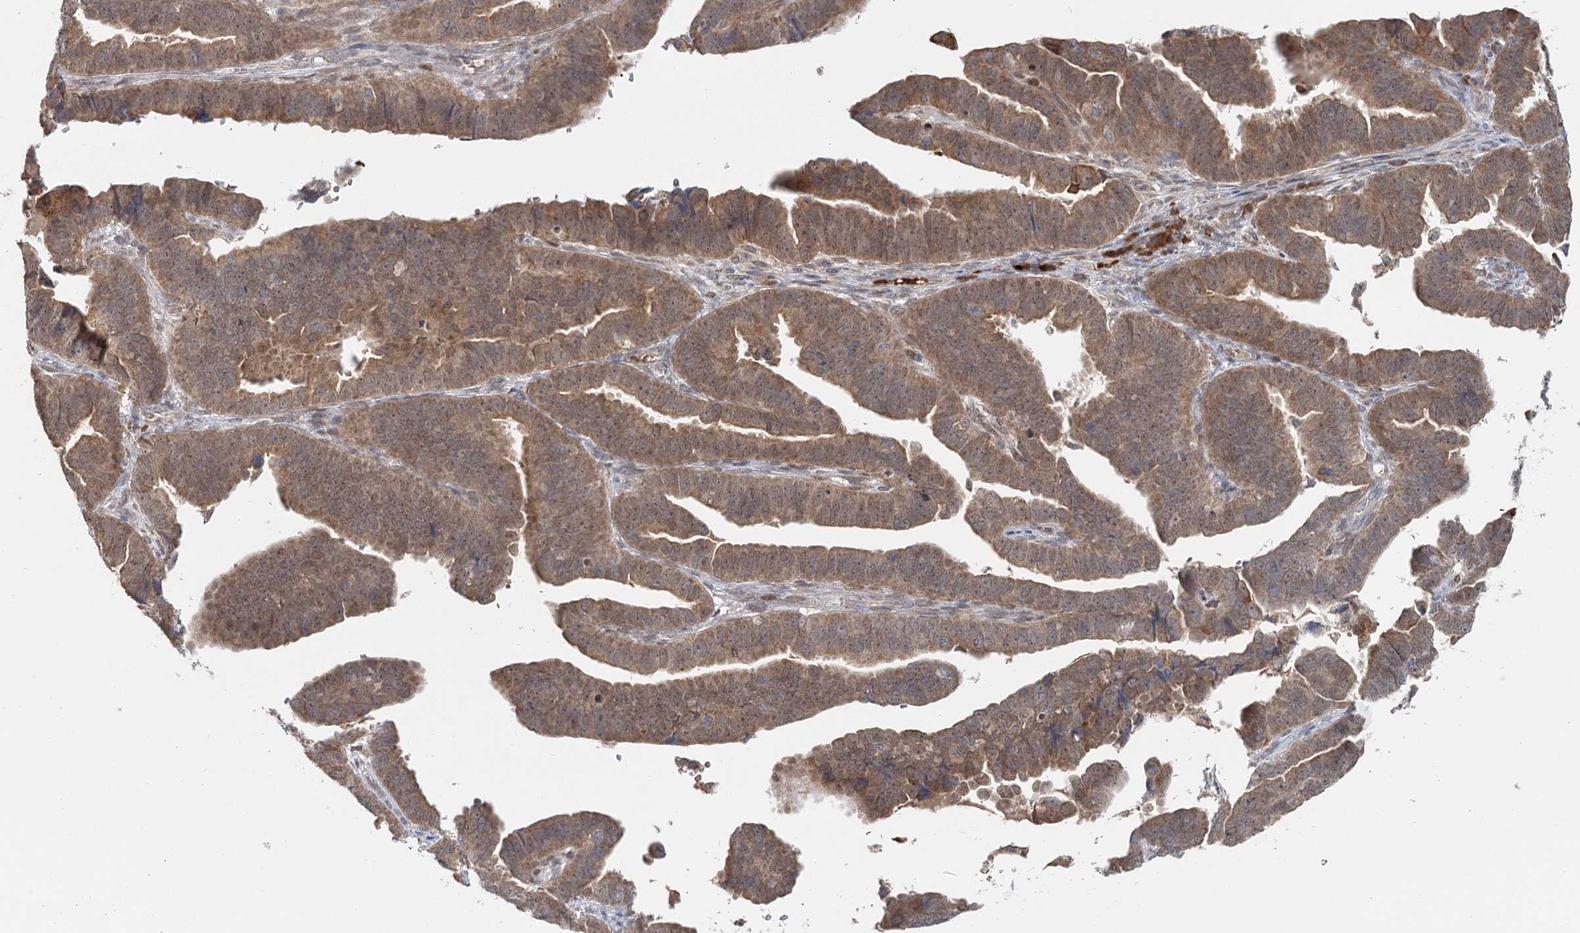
{"staining": {"intensity": "moderate", "quantity": ">75%", "location": "cytoplasmic/membranous"}, "tissue": "endometrial cancer", "cell_type": "Tumor cells", "image_type": "cancer", "snomed": [{"axis": "morphology", "description": "Adenocarcinoma, NOS"}, {"axis": "topography", "description": "Endometrium"}], "caption": "Tumor cells display medium levels of moderate cytoplasmic/membranous expression in approximately >75% of cells in endometrial adenocarcinoma.", "gene": "ADK", "patient": {"sex": "female", "age": 75}}